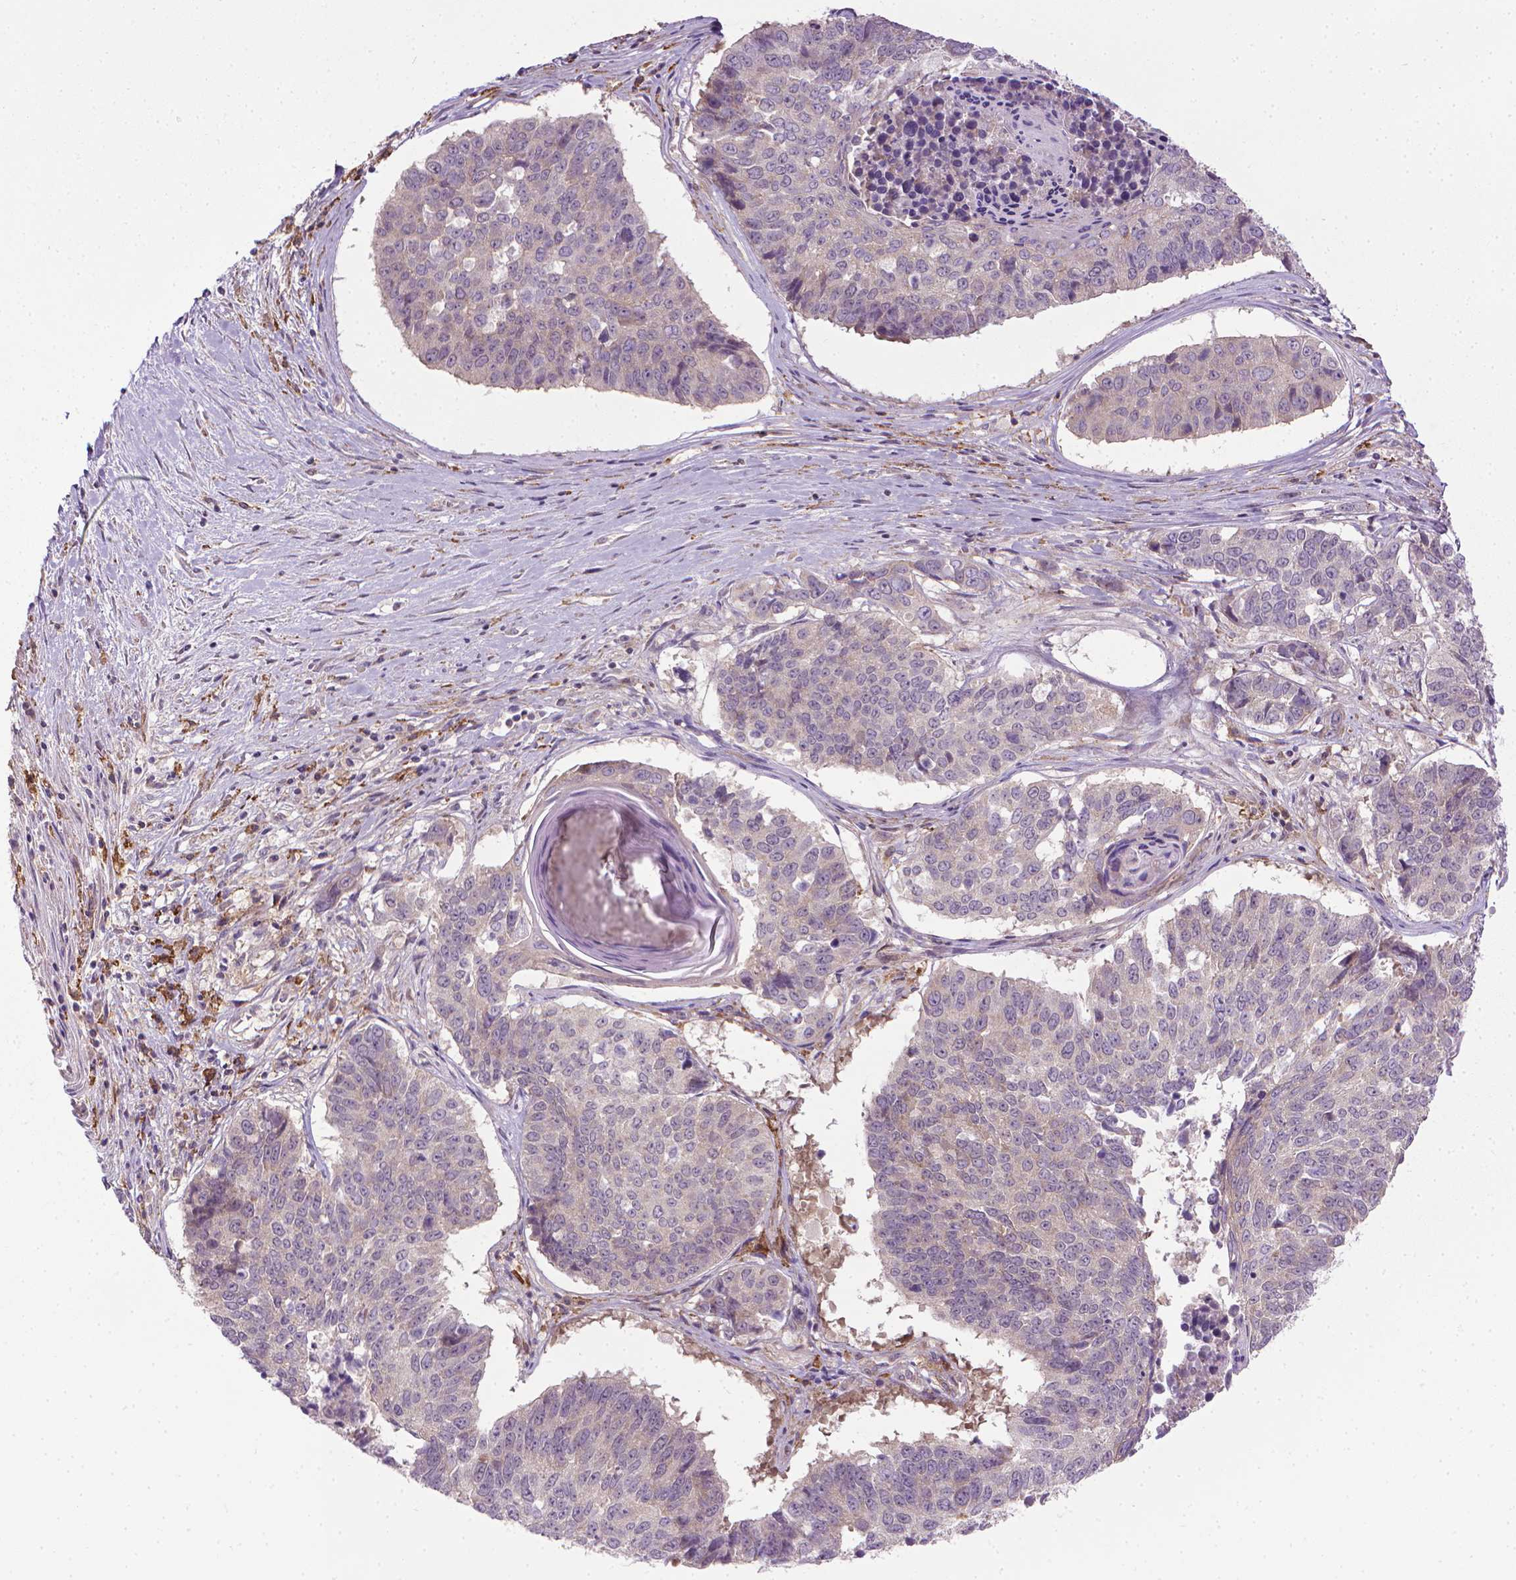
{"staining": {"intensity": "weak", "quantity": ">75%", "location": "cytoplasmic/membranous"}, "tissue": "lung cancer", "cell_type": "Tumor cells", "image_type": "cancer", "snomed": [{"axis": "morphology", "description": "Squamous cell carcinoma, NOS"}, {"axis": "topography", "description": "Lung"}], "caption": "Lung cancer stained for a protein reveals weak cytoplasmic/membranous positivity in tumor cells. (brown staining indicates protein expression, while blue staining denotes nuclei).", "gene": "PRAG1", "patient": {"sex": "male", "age": 73}}